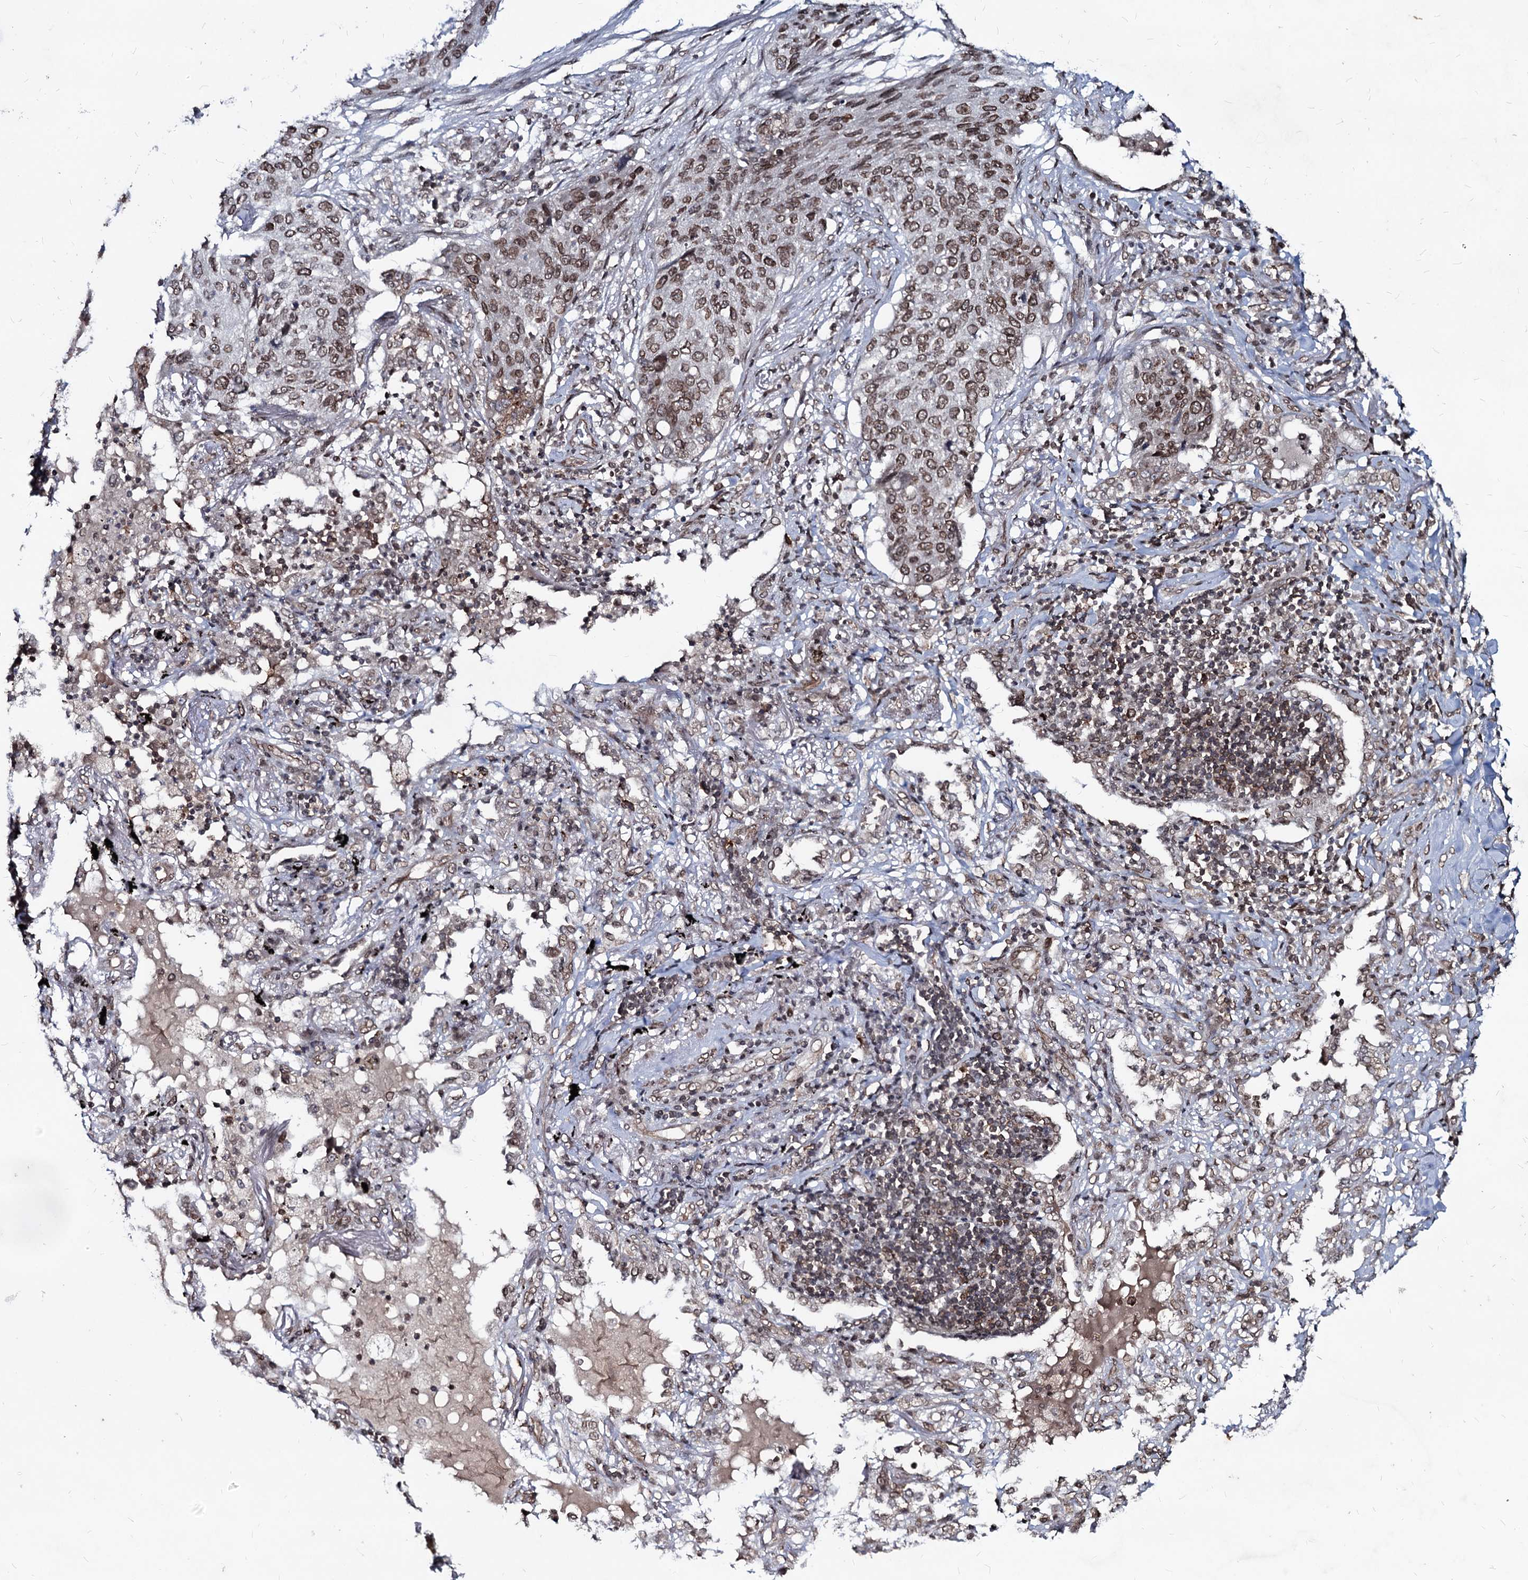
{"staining": {"intensity": "moderate", "quantity": ">75%", "location": "cytoplasmic/membranous,nuclear"}, "tissue": "lung cancer", "cell_type": "Tumor cells", "image_type": "cancer", "snomed": [{"axis": "morphology", "description": "Squamous cell carcinoma, NOS"}, {"axis": "topography", "description": "Lung"}], "caption": "Tumor cells reveal medium levels of moderate cytoplasmic/membranous and nuclear staining in approximately >75% of cells in lung cancer (squamous cell carcinoma). (brown staining indicates protein expression, while blue staining denotes nuclei).", "gene": "RNF6", "patient": {"sex": "female", "age": 63}}